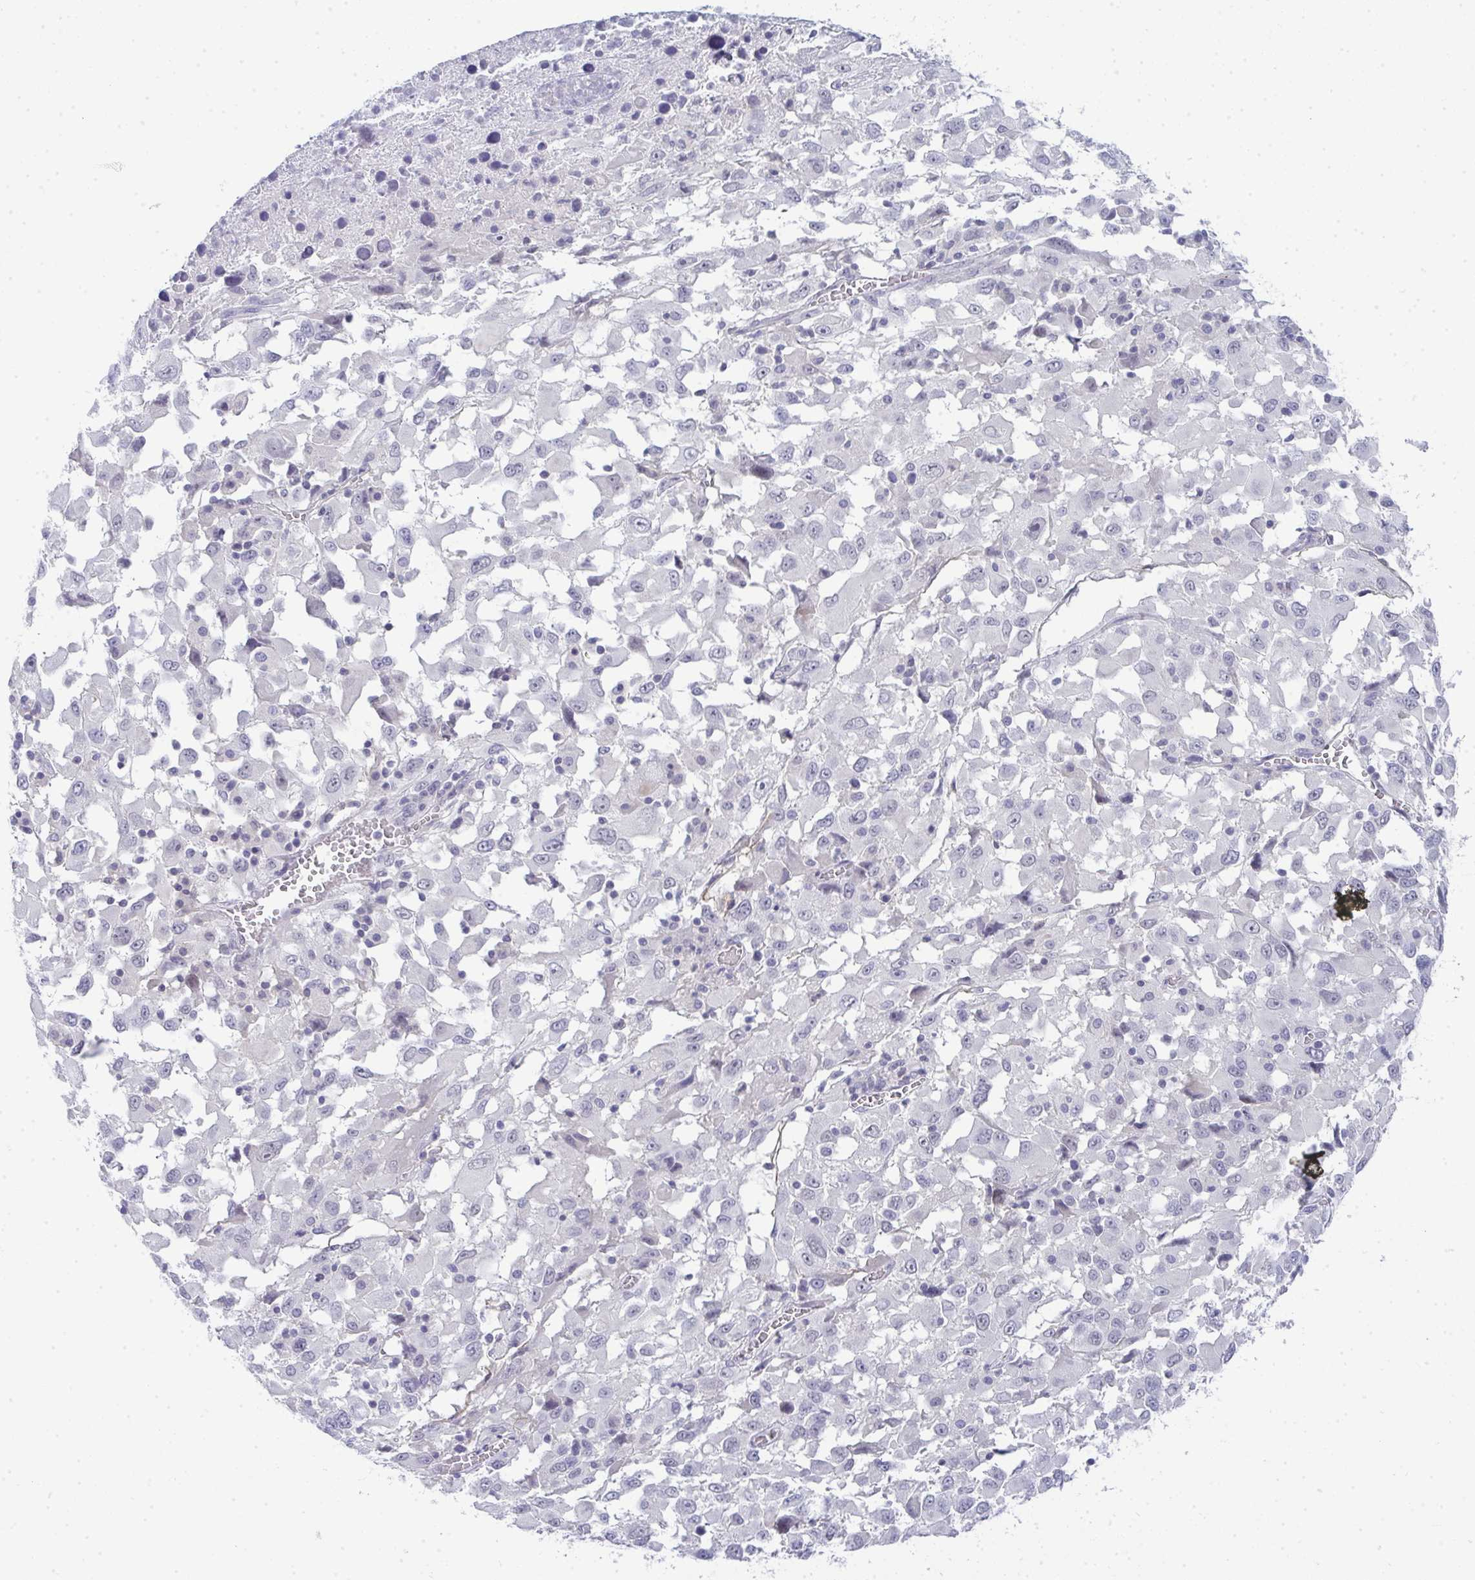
{"staining": {"intensity": "negative", "quantity": "none", "location": "none"}, "tissue": "melanoma", "cell_type": "Tumor cells", "image_type": "cancer", "snomed": [{"axis": "morphology", "description": "Malignant melanoma, Metastatic site"}, {"axis": "topography", "description": "Soft tissue"}], "caption": "A high-resolution histopathology image shows immunohistochemistry (IHC) staining of melanoma, which exhibits no significant positivity in tumor cells.", "gene": "TMEM82", "patient": {"sex": "male", "age": 50}}